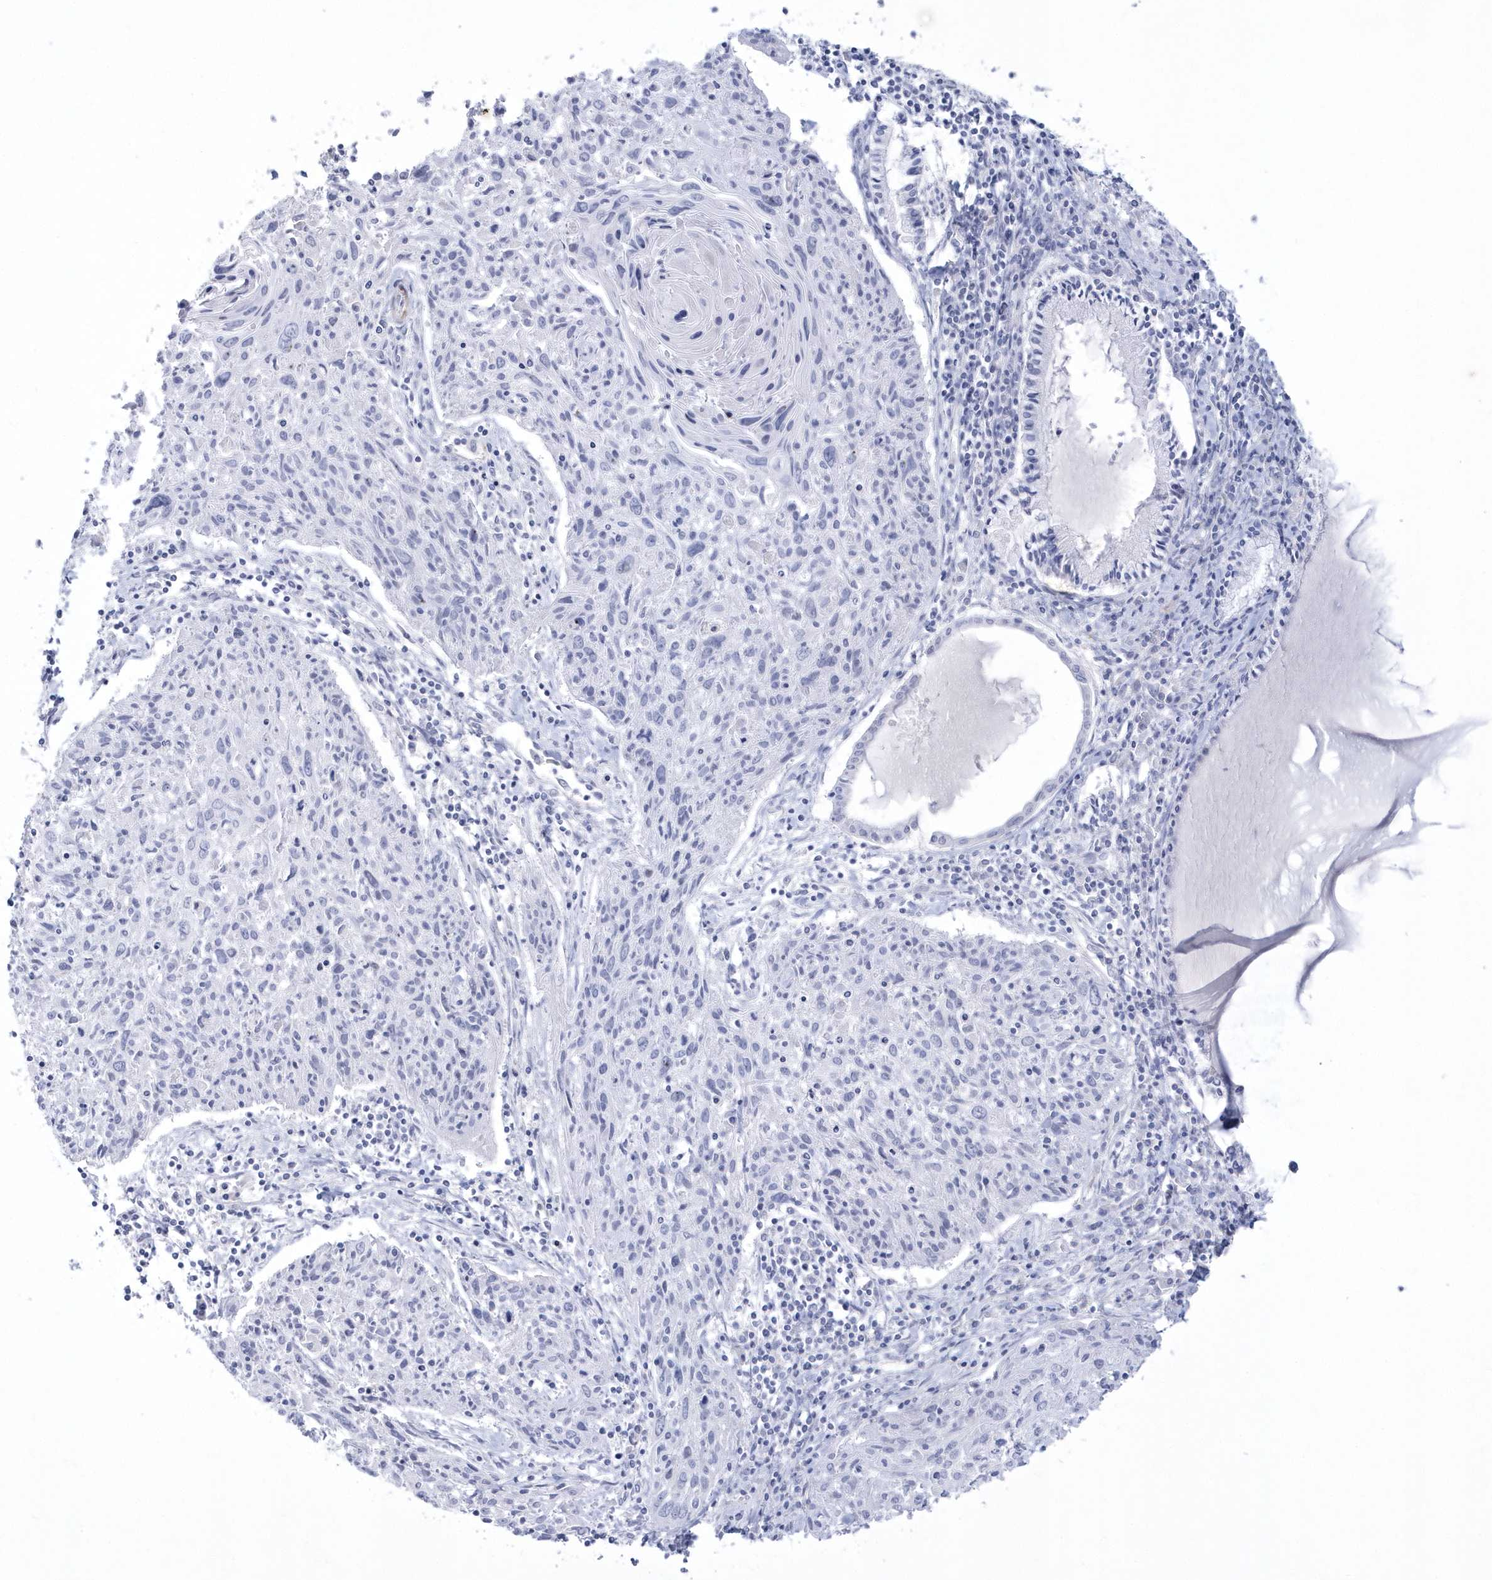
{"staining": {"intensity": "negative", "quantity": "none", "location": "none"}, "tissue": "cervical cancer", "cell_type": "Tumor cells", "image_type": "cancer", "snomed": [{"axis": "morphology", "description": "Squamous cell carcinoma, NOS"}, {"axis": "topography", "description": "Cervix"}], "caption": "The immunohistochemistry micrograph has no significant expression in tumor cells of cervical cancer (squamous cell carcinoma) tissue. (Brightfield microscopy of DAB (3,3'-diaminobenzidine) immunohistochemistry (IHC) at high magnification).", "gene": "WDR27", "patient": {"sex": "female", "age": 51}}